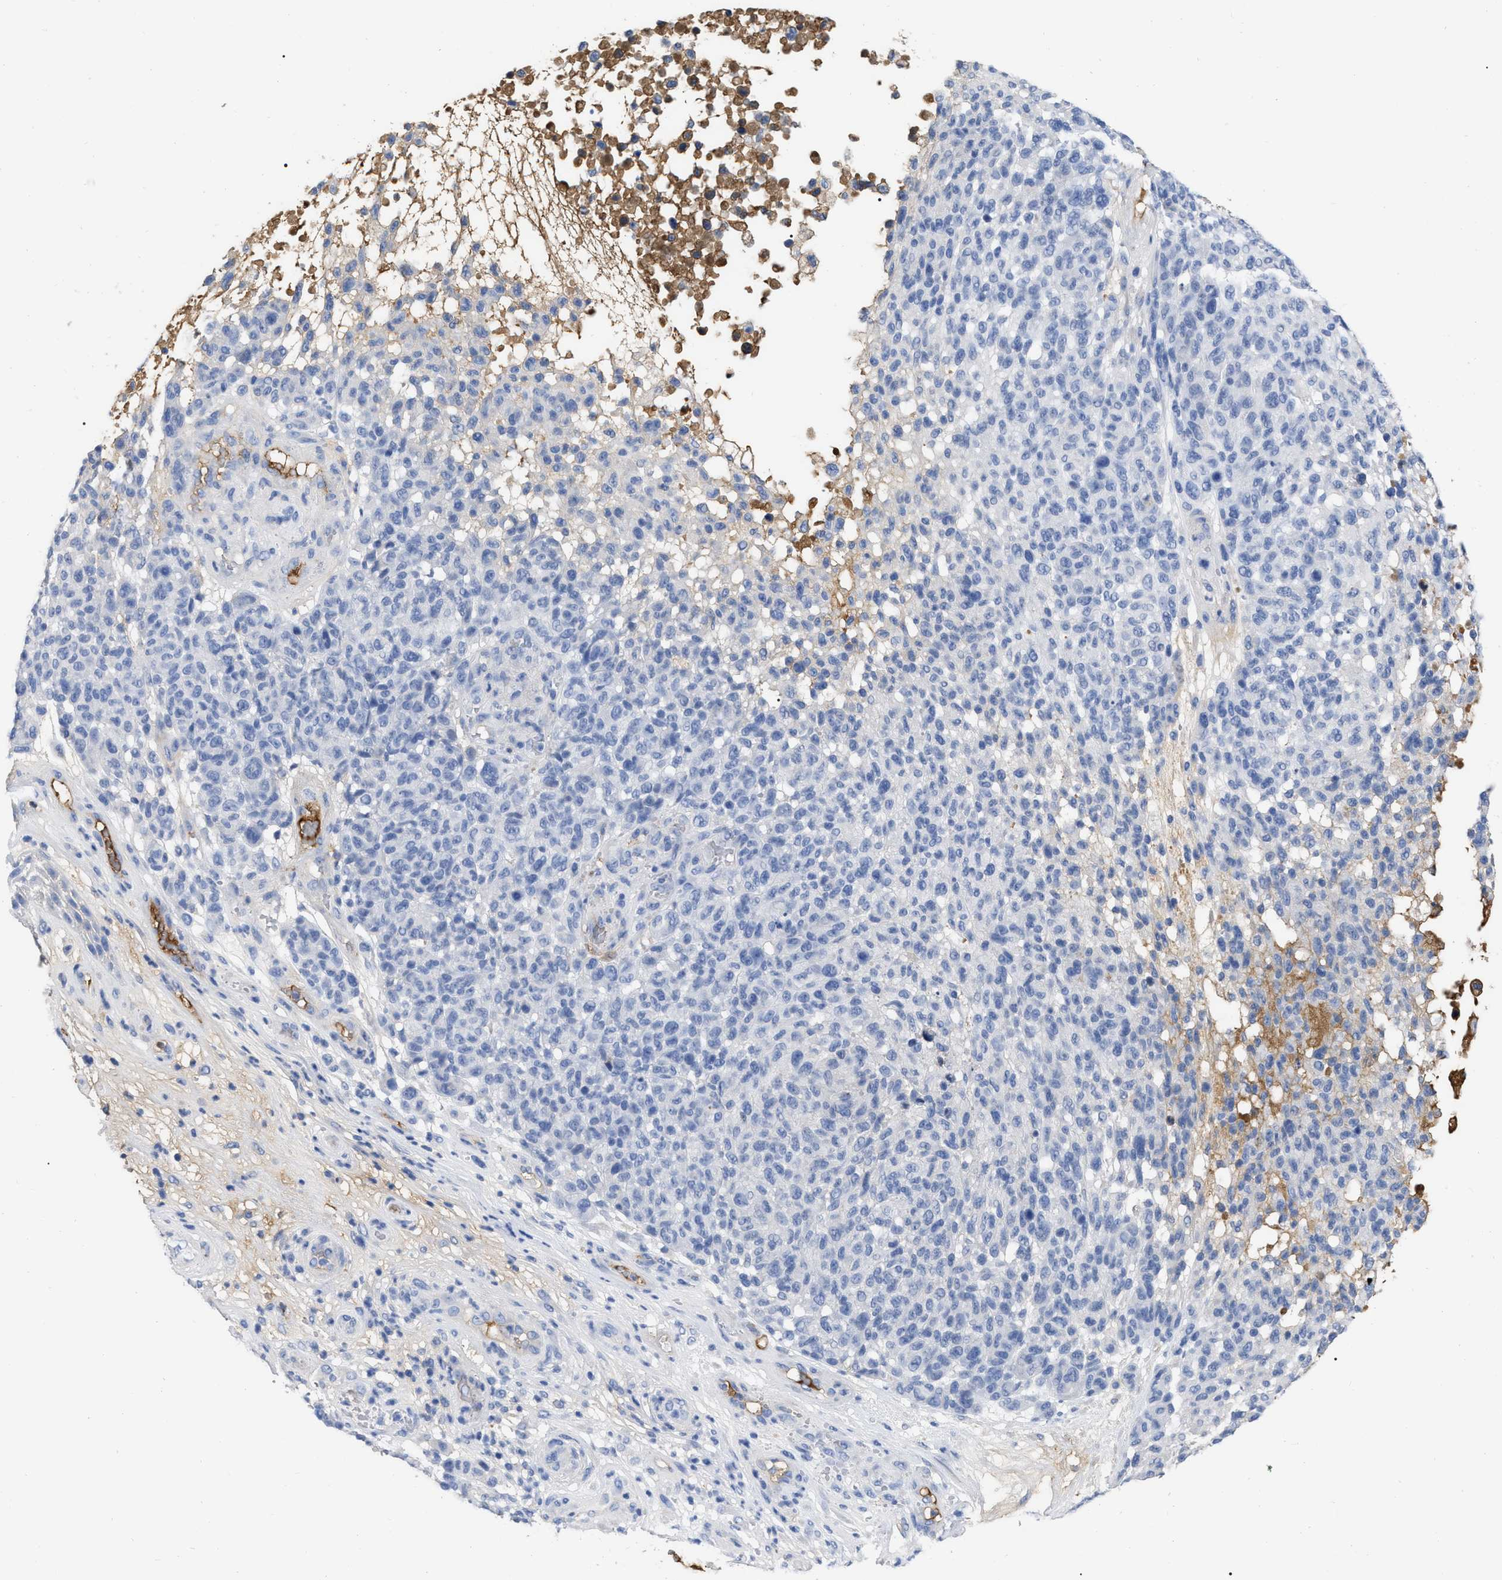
{"staining": {"intensity": "negative", "quantity": "none", "location": "none"}, "tissue": "melanoma", "cell_type": "Tumor cells", "image_type": "cancer", "snomed": [{"axis": "morphology", "description": "Malignant melanoma, NOS"}, {"axis": "topography", "description": "Skin"}], "caption": "A histopathology image of human malignant melanoma is negative for staining in tumor cells.", "gene": "IGHV5-51", "patient": {"sex": "male", "age": 59}}